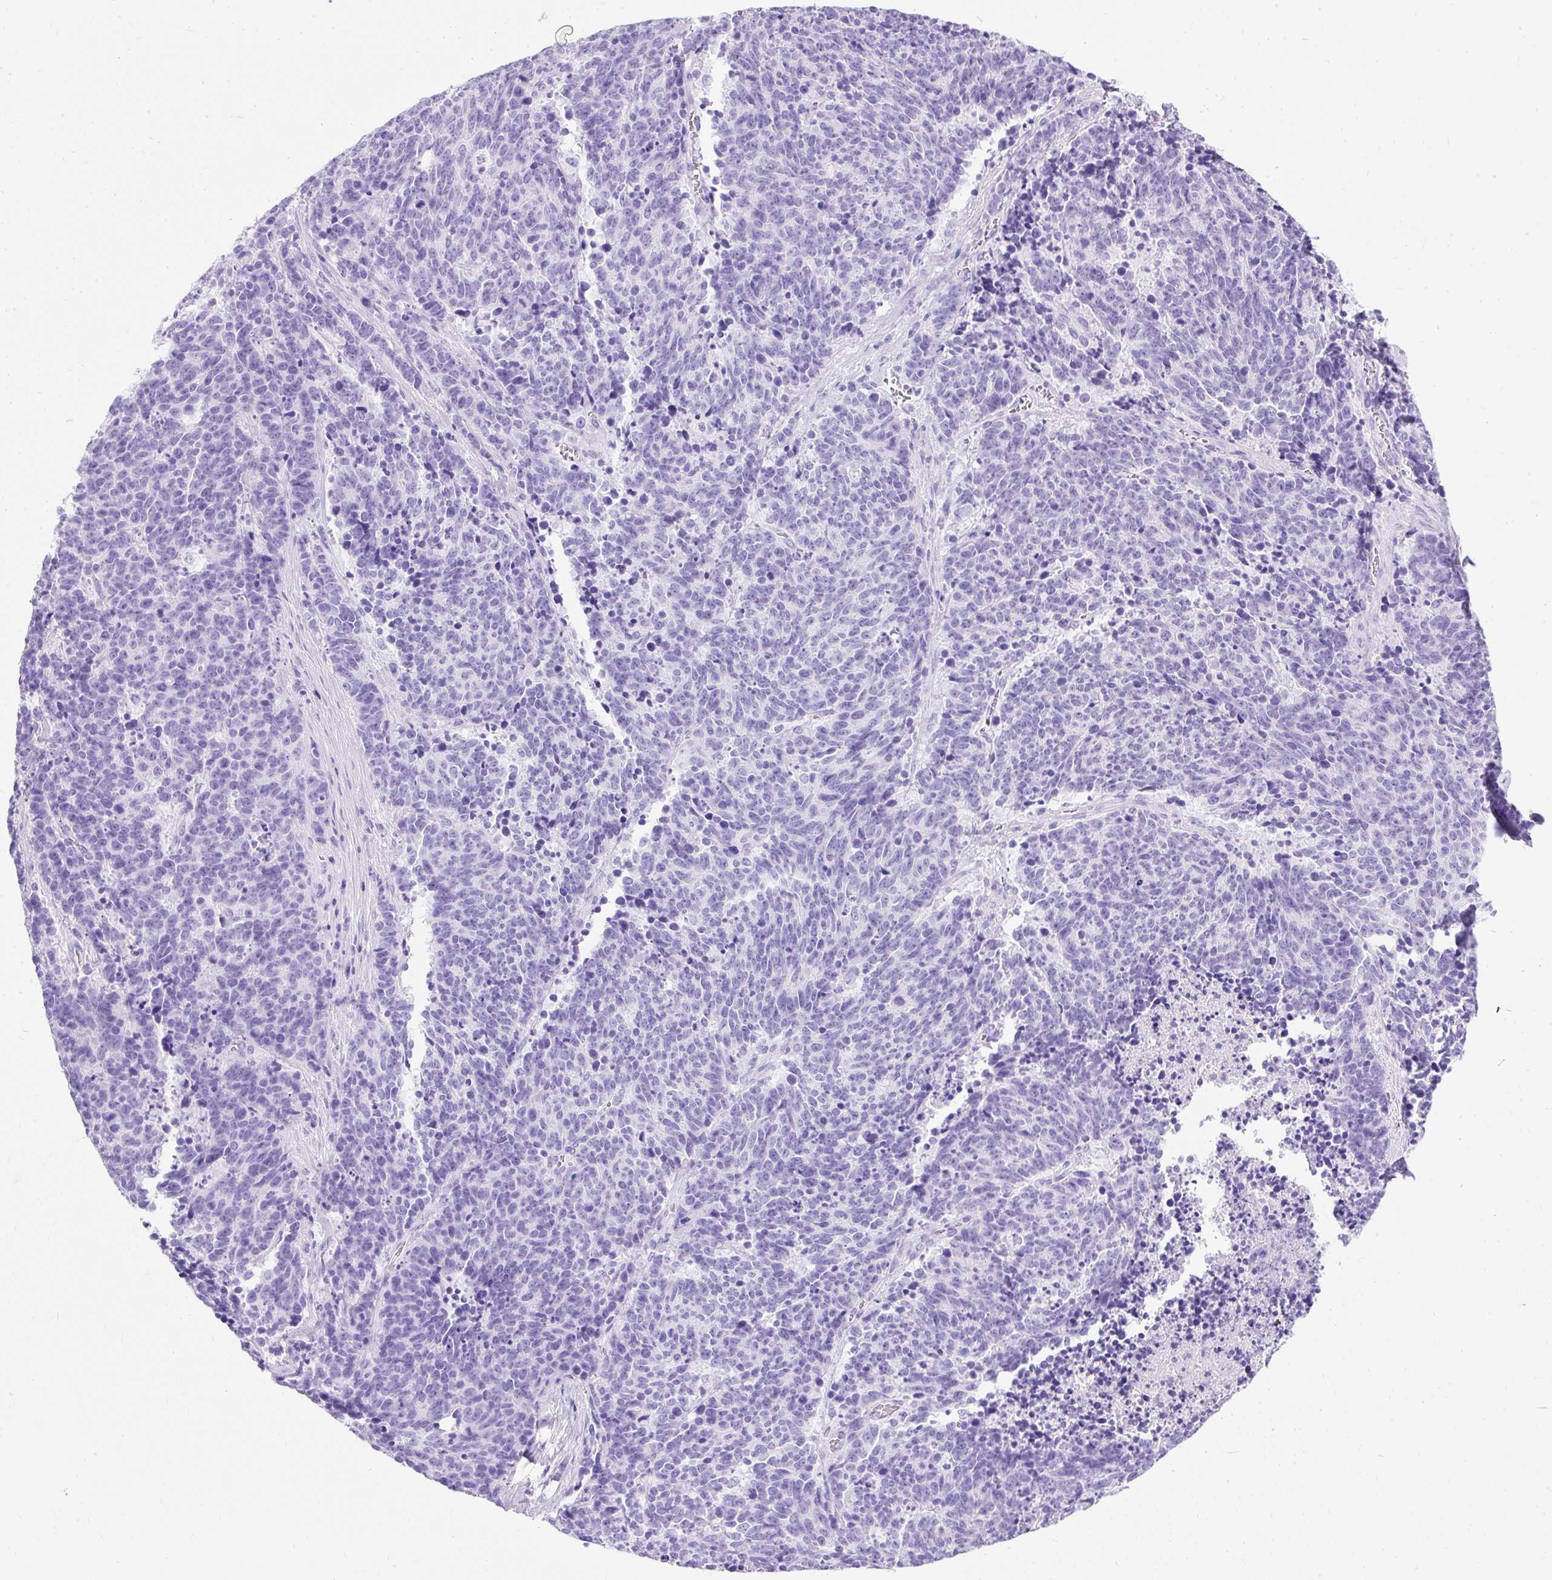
{"staining": {"intensity": "negative", "quantity": "none", "location": "none"}, "tissue": "cervical cancer", "cell_type": "Tumor cells", "image_type": "cancer", "snomed": [{"axis": "morphology", "description": "Squamous cell carcinoma, NOS"}, {"axis": "topography", "description": "Cervix"}], "caption": "This micrograph is of cervical squamous cell carcinoma stained with immunohistochemistry to label a protein in brown with the nuclei are counter-stained blue. There is no expression in tumor cells.", "gene": "PVALB", "patient": {"sex": "female", "age": 29}}